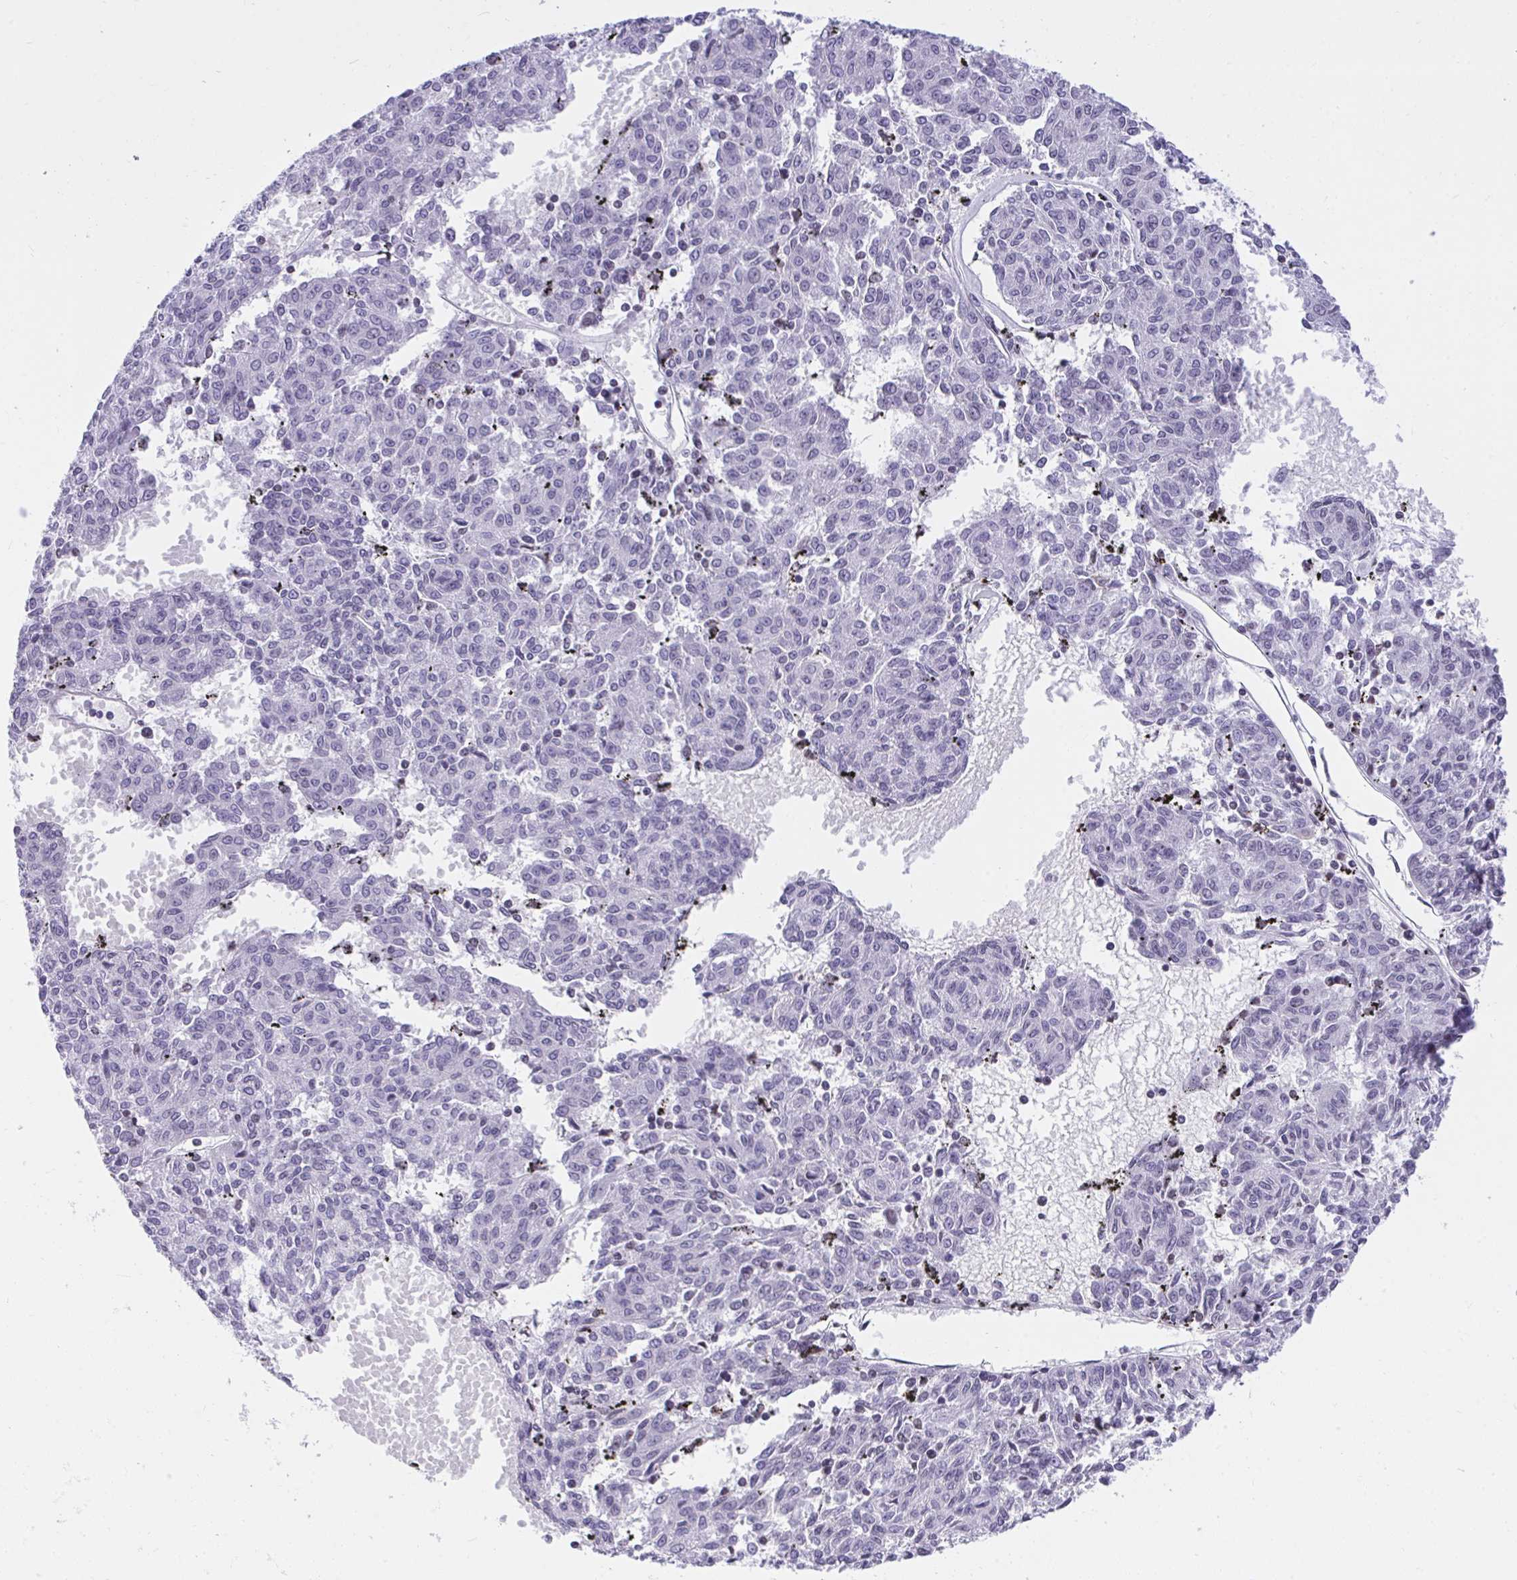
{"staining": {"intensity": "negative", "quantity": "none", "location": "none"}, "tissue": "melanoma", "cell_type": "Tumor cells", "image_type": "cancer", "snomed": [{"axis": "morphology", "description": "Malignant melanoma, NOS"}, {"axis": "topography", "description": "Skin"}], "caption": "A histopathology image of malignant melanoma stained for a protein shows no brown staining in tumor cells.", "gene": "KCNN4", "patient": {"sex": "female", "age": 72}}